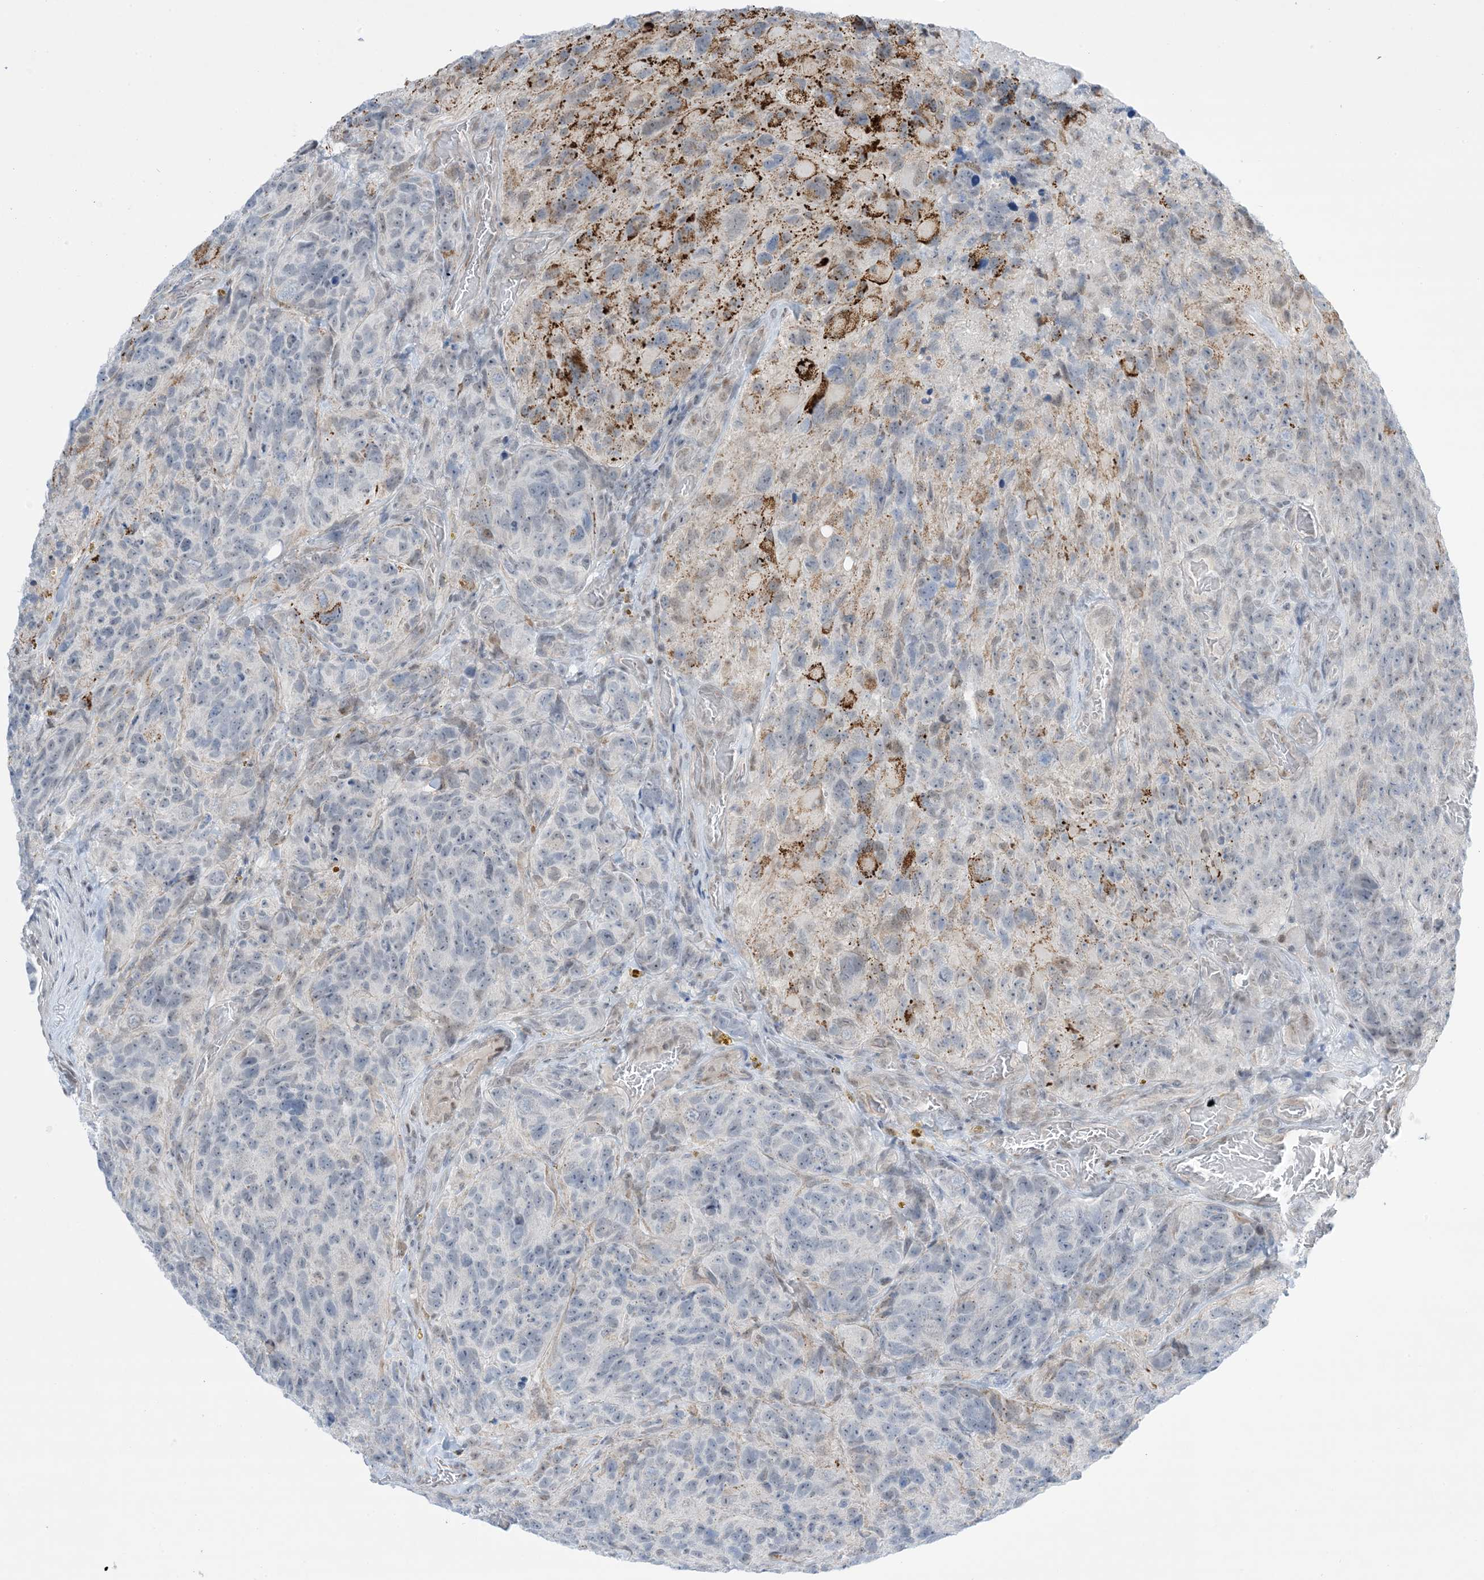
{"staining": {"intensity": "negative", "quantity": "none", "location": "none"}, "tissue": "glioma", "cell_type": "Tumor cells", "image_type": "cancer", "snomed": [{"axis": "morphology", "description": "Glioma, malignant, High grade"}, {"axis": "topography", "description": "Brain"}], "caption": "An immunohistochemistry (IHC) photomicrograph of glioma is shown. There is no staining in tumor cells of glioma.", "gene": "TFPT", "patient": {"sex": "male", "age": 69}}